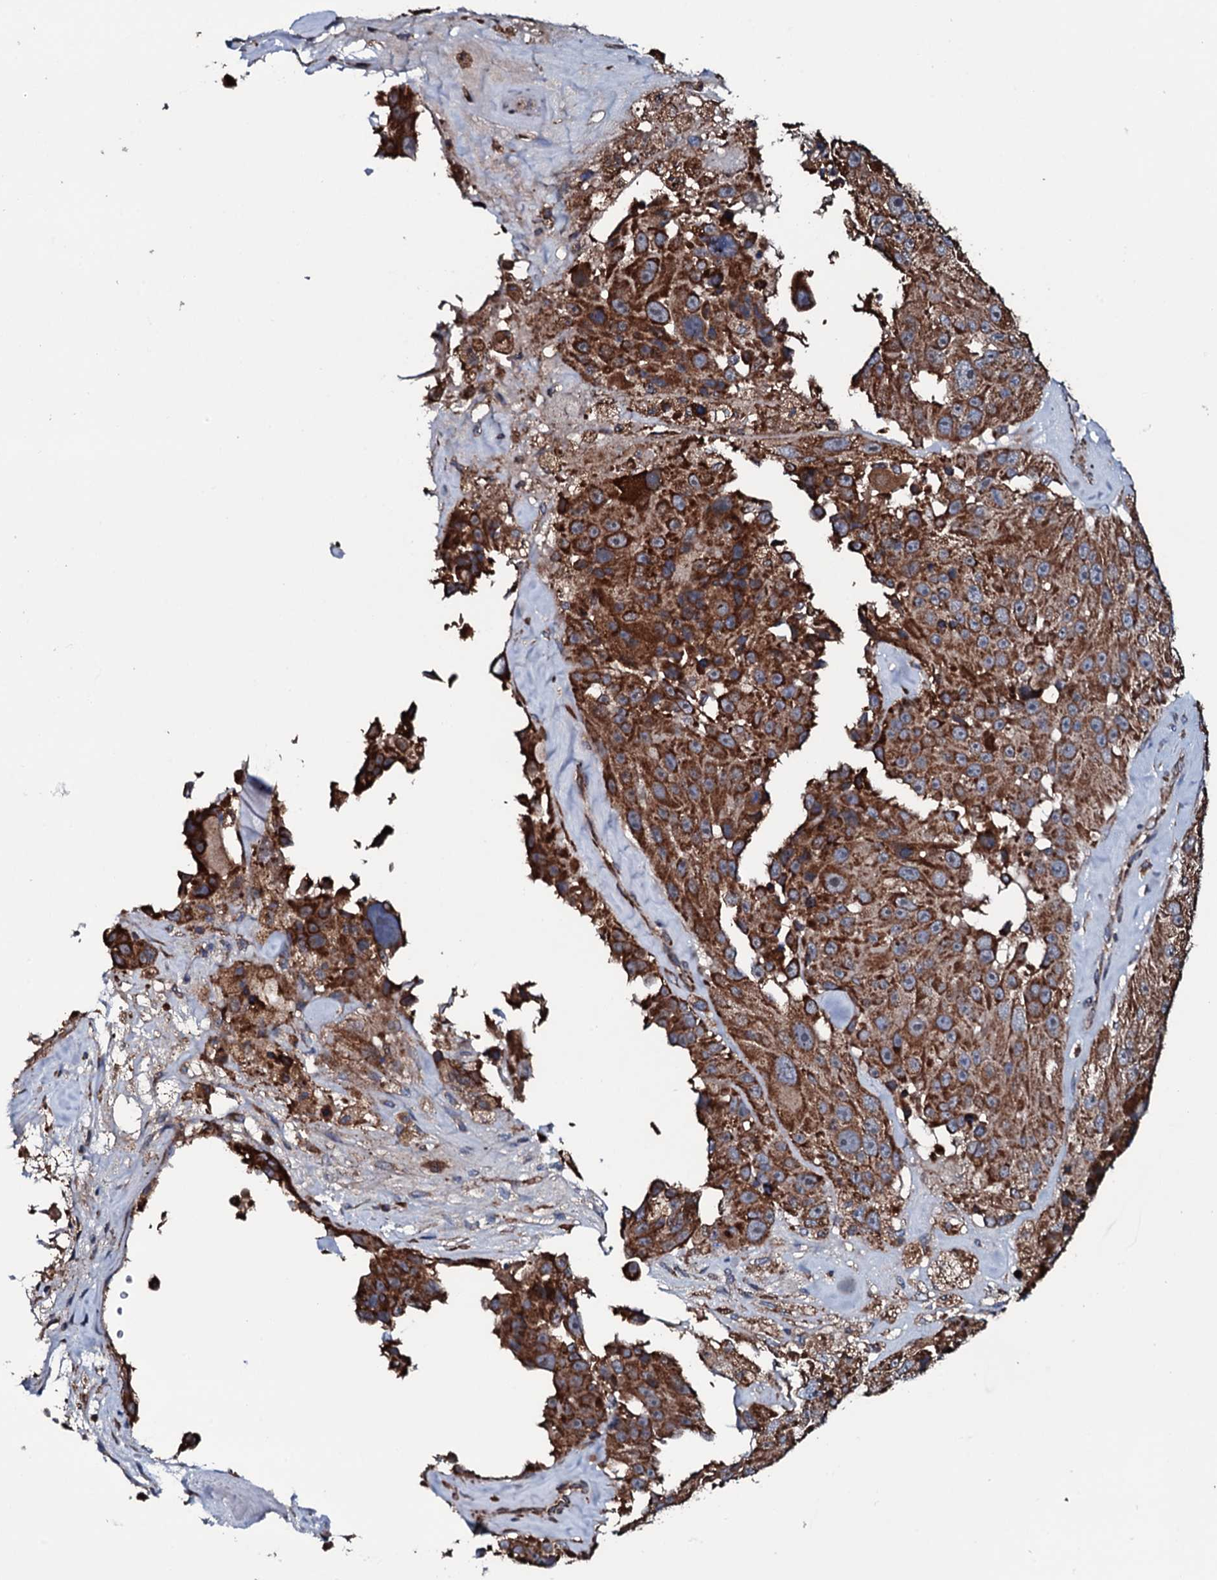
{"staining": {"intensity": "strong", "quantity": ">75%", "location": "cytoplasmic/membranous"}, "tissue": "melanoma", "cell_type": "Tumor cells", "image_type": "cancer", "snomed": [{"axis": "morphology", "description": "Malignant melanoma, Metastatic site"}, {"axis": "topography", "description": "Lymph node"}], "caption": "Immunohistochemical staining of malignant melanoma (metastatic site) shows high levels of strong cytoplasmic/membranous expression in about >75% of tumor cells. (brown staining indicates protein expression, while blue staining denotes nuclei).", "gene": "RAB12", "patient": {"sex": "male", "age": 62}}